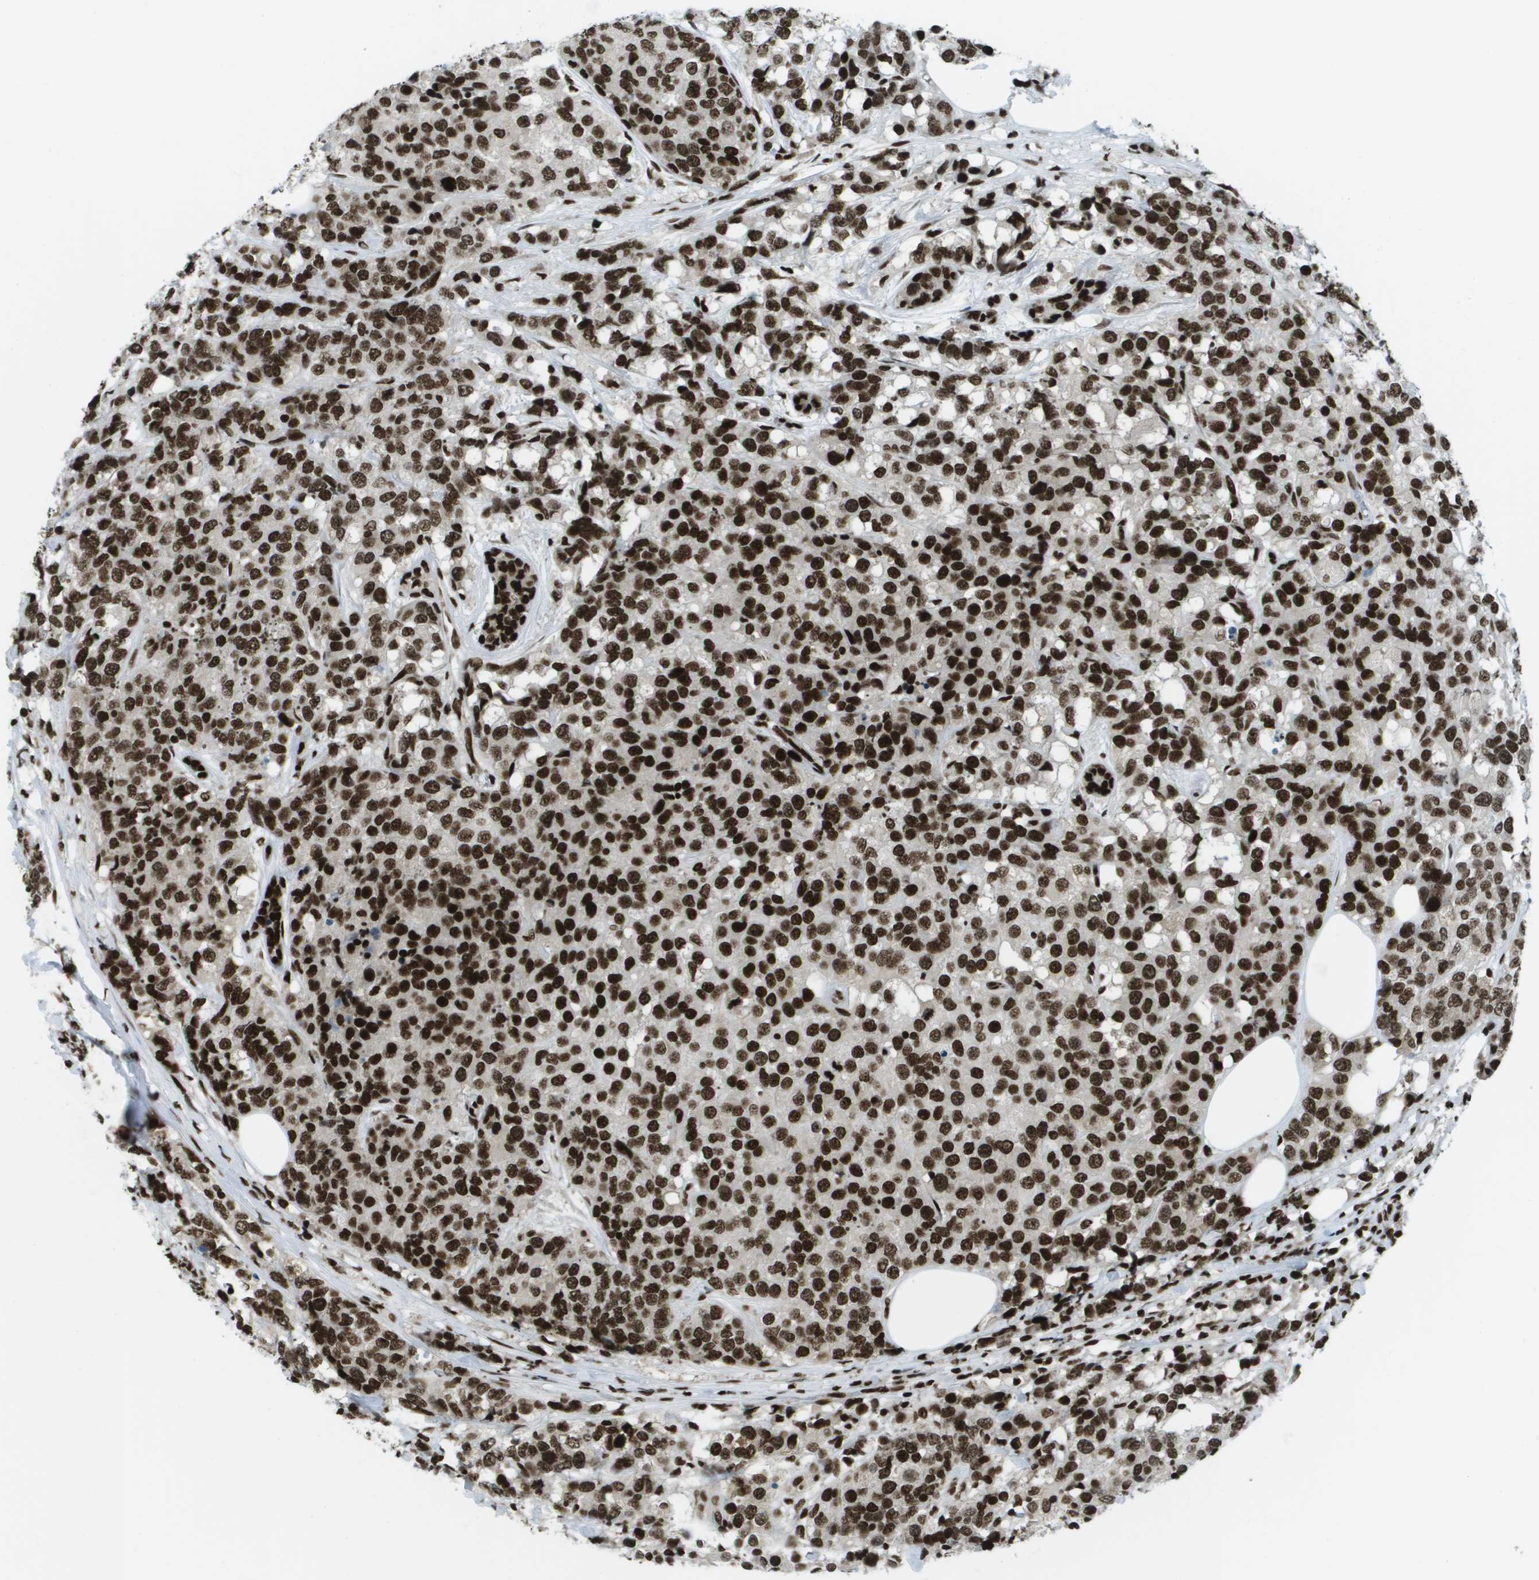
{"staining": {"intensity": "strong", "quantity": ">75%", "location": "nuclear"}, "tissue": "breast cancer", "cell_type": "Tumor cells", "image_type": "cancer", "snomed": [{"axis": "morphology", "description": "Lobular carcinoma"}, {"axis": "topography", "description": "Breast"}], "caption": "Breast lobular carcinoma stained with a brown dye shows strong nuclear positive staining in about >75% of tumor cells.", "gene": "GLYR1", "patient": {"sex": "female", "age": 59}}